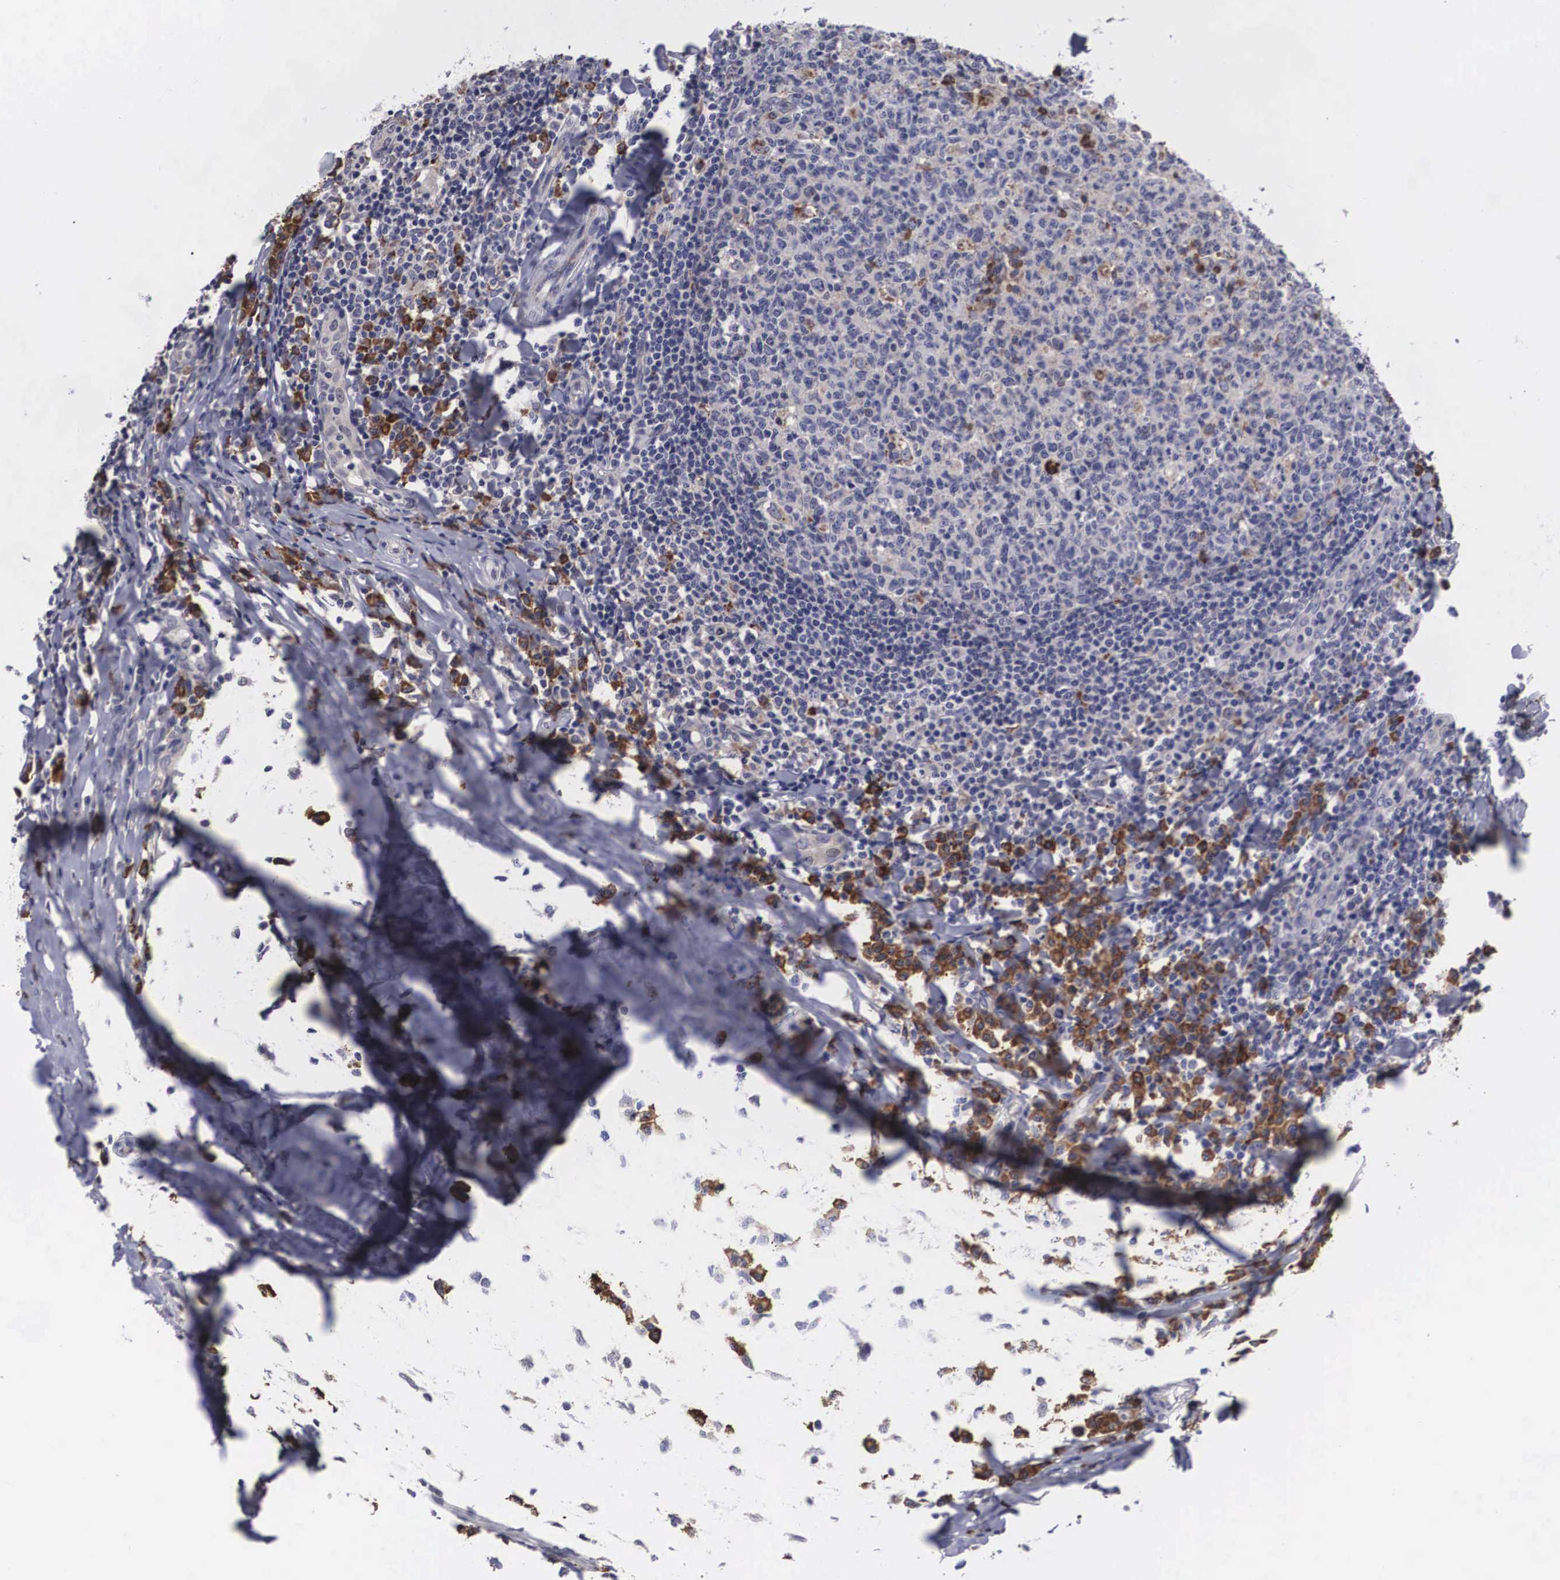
{"staining": {"intensity": "moderate", "quantity": "<25%", "location": "cytoplasmic/membranous"}, "tissue": "tonsil", "cell_type": "Germinal center cells", "image_type": "normal", "snomed": [{"axis": "morphology", "description": "Normal tissue, NOS"}, {"axis": "topography", "description": "Tonsil"}], "caption": "Human tonsil stained with a brown dye reveals moderate cytoplasmic/membranous positive staining in approximately <25% of germinal center cells.", "gene": "CRELD2", "patient": {"sex": "male", "age": 6}}